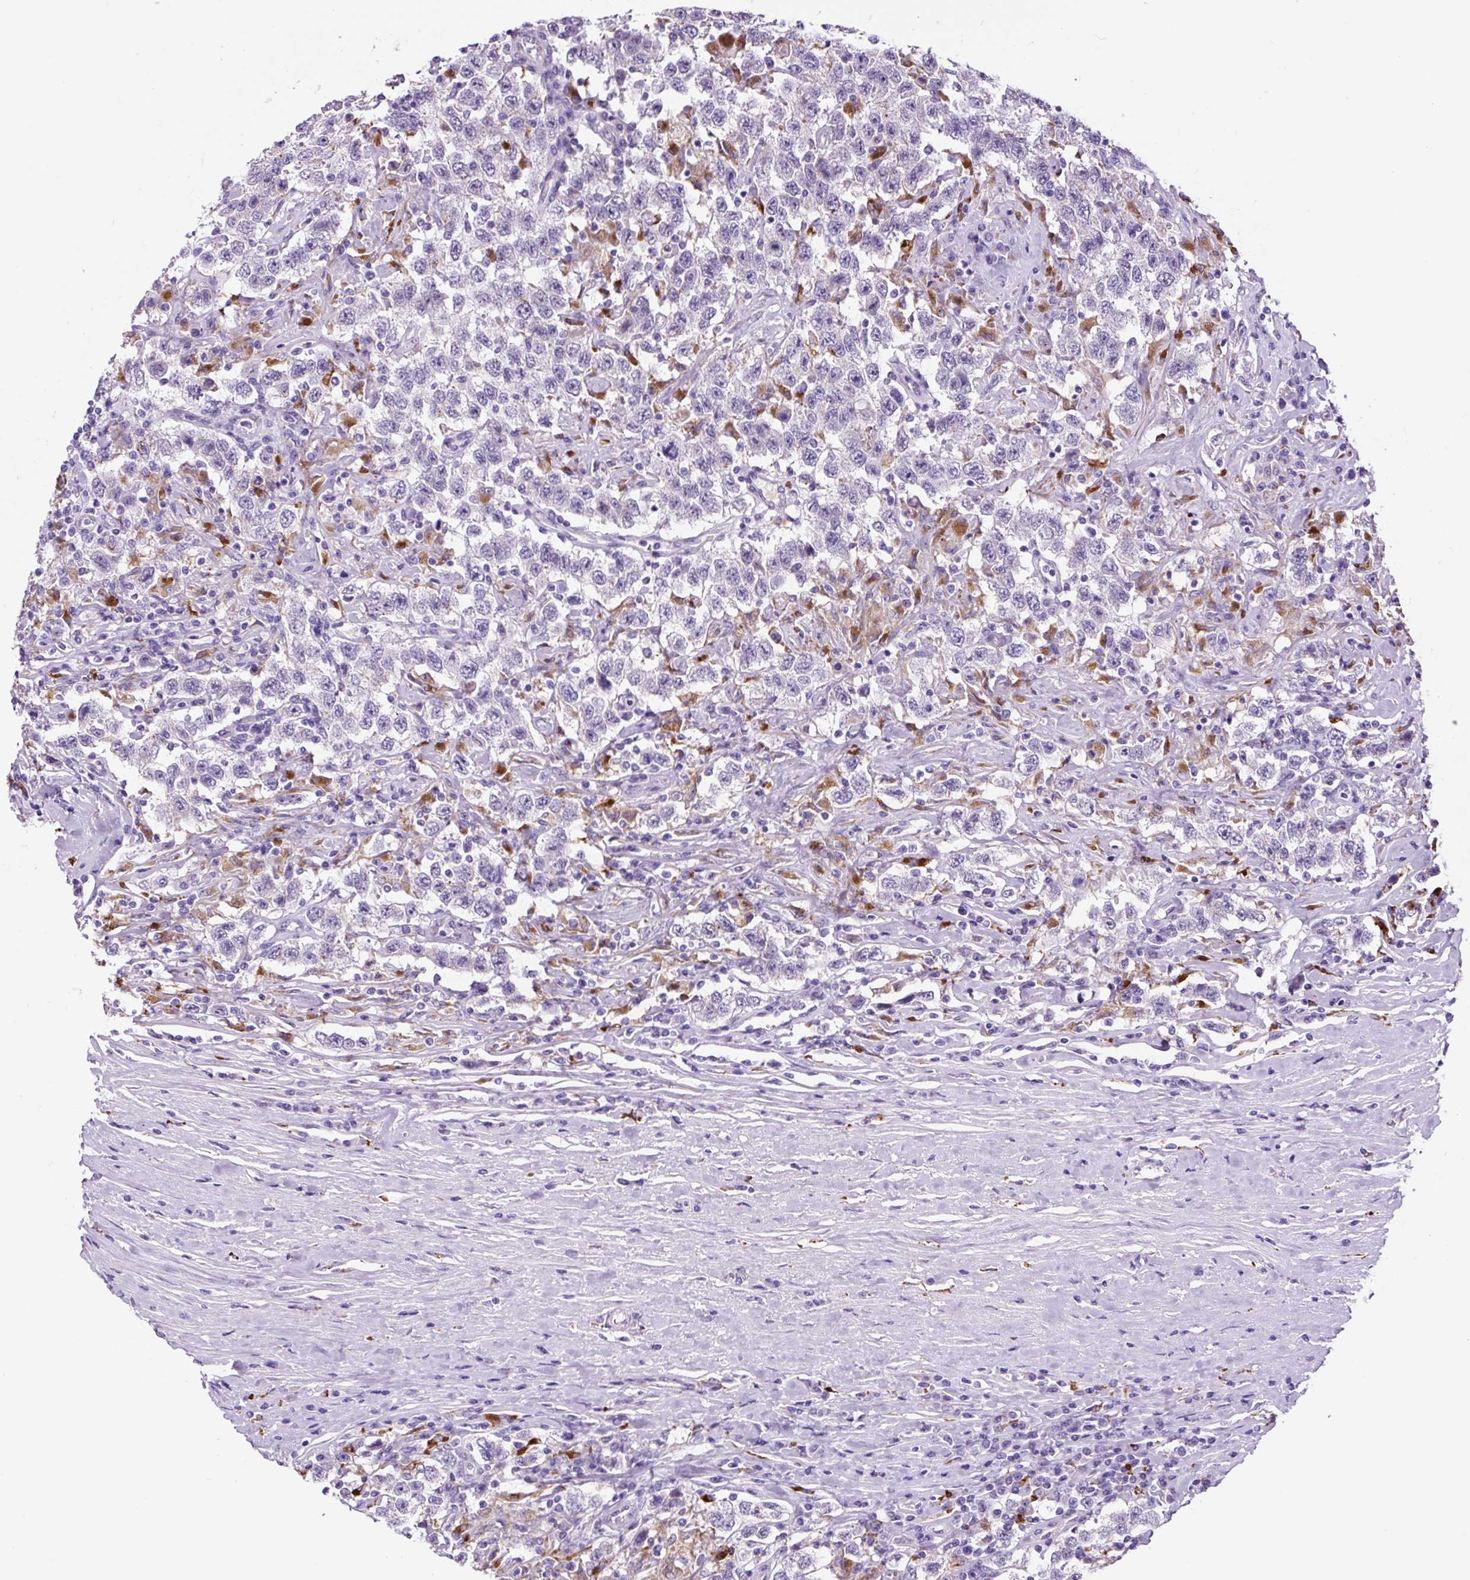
{"staining": {"intensity": "negative", "quantity": "none", "location": "none"}, "tissue": "testis cancer", "cell_type": "Tumor cells", "image_type": "cancer", "snomed": [{"axis": "morphology", "description": "Seminoma, NOS"}, {"axis": "topography", "description": "Testis"}], "caption": "A high-resolution micrograph shows immunohistochemistry staining of testis cancer, which shows no significant positivity in tumor cells.", "gene": "LCN10", "patient": {"sex": "male", "age": 41}}